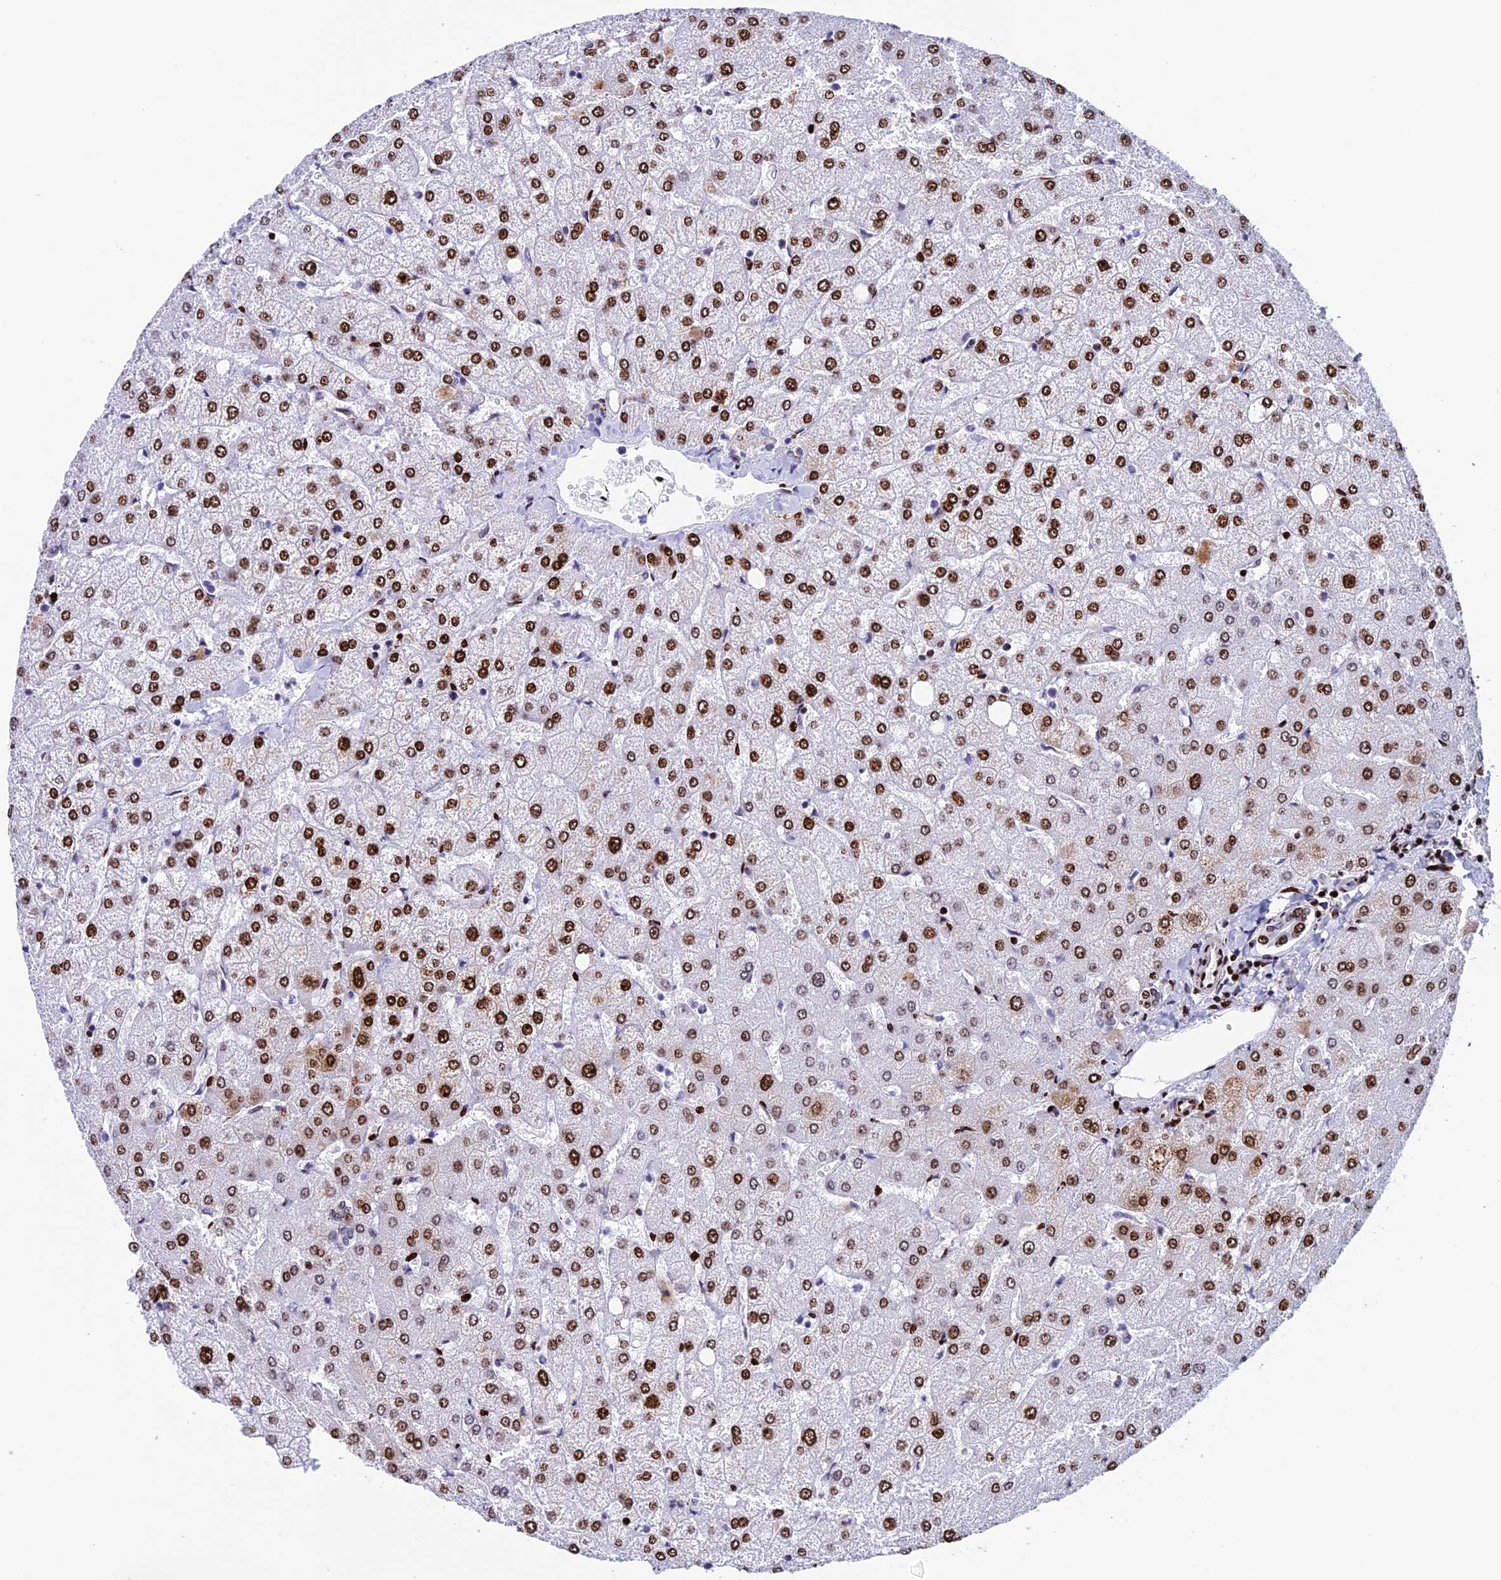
{"staining": {"intensity": "moderate", "quantity": "25%-75%", "location": "nuclear"}, "tissue": "liver", "cell_type": "Cholangiocytes", "image_type": "normal", "snomed": [{"axis": "morphology", "description": "Normal tissue, NOS"}, {"axis": "topography", "description": "Liver"}], "caption": "The micrograph reveals immunohistochemical staining of normal liver. There is moderate nuclear expression is identified in approximately 25%-75% of cholangiocytes.", "gene": "BTBD3", "patient": {"sex": "female", "age": 54}}